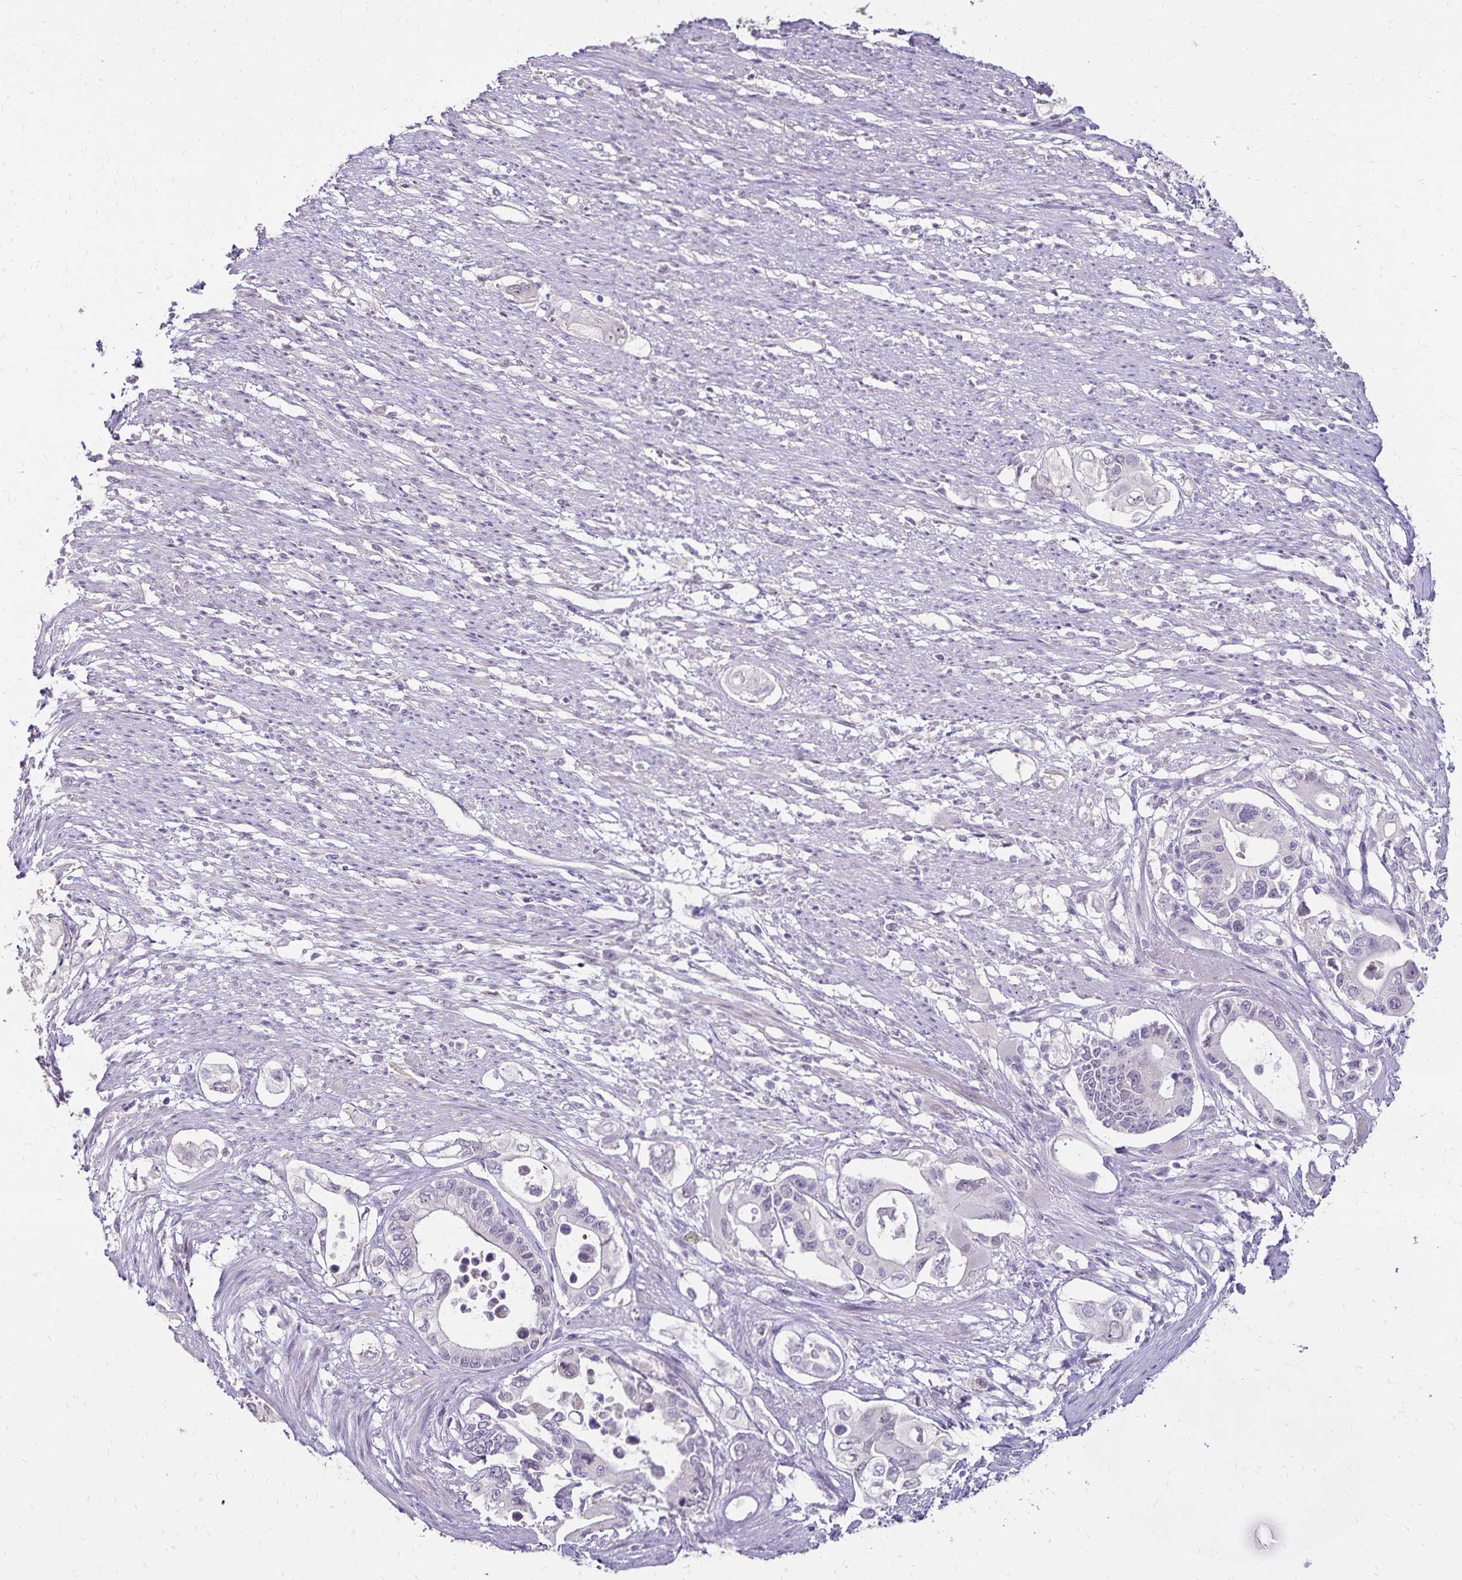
{"staining": {"intensity": "negative", "quantity": "none", "location": "none"}, "tissue": "pancreatic cancer", "cell_type": "Tumor cells", "image_type": "cancer", "snomed": [{"axis": "morphology", "description": "Adenocarcinoma, NOS"}, {"axis": "topography", "description": "Pancreas"}], "caption": "Histopathology image shows no protein expression in tumor cells of adenocarcinoma (pancreatic) tissue.", "gene": "POLB", "patient": {"sex": "female", "age": 63}}